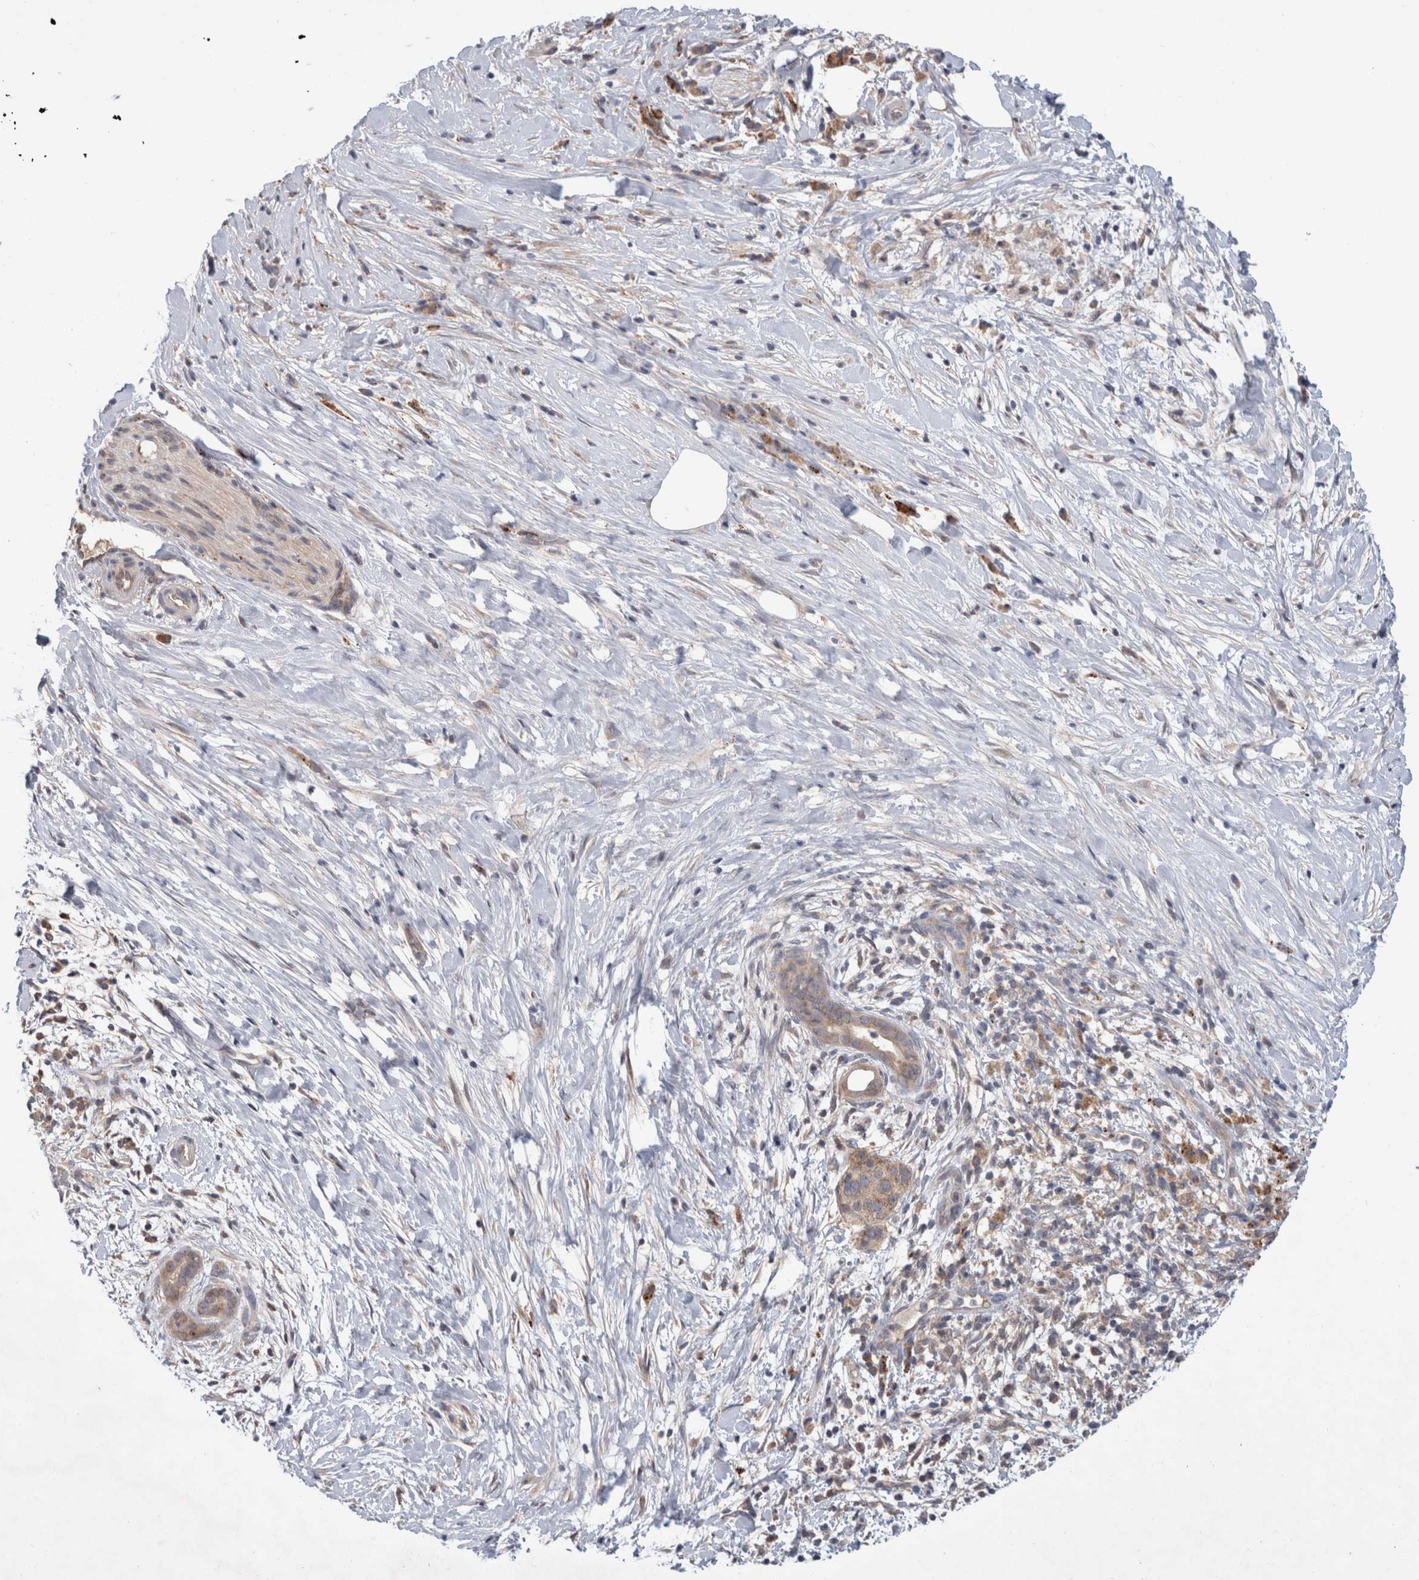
{"staining": {"intensity": "moderate", "quantity": "<25%", "location": "cytoplasmic/membranous"}, "tissue": "pancreatic cancer", "cell_type": "Tumor cells", "image_type": "cancer", "snomed": [{"axis": "morphology", "description": "Adenocarcinoma, NOS"}, {"axis": "topography", "description": "Pancreas"}], "caption": "Moderate cytoplasmic/membranous staining for a protein is seen in approximately <25% of tumor cells of pancreatic adenocarcinoma using IHC.", "gene": "MRPL37", "patient": {"sex": "male", "age": 58}}